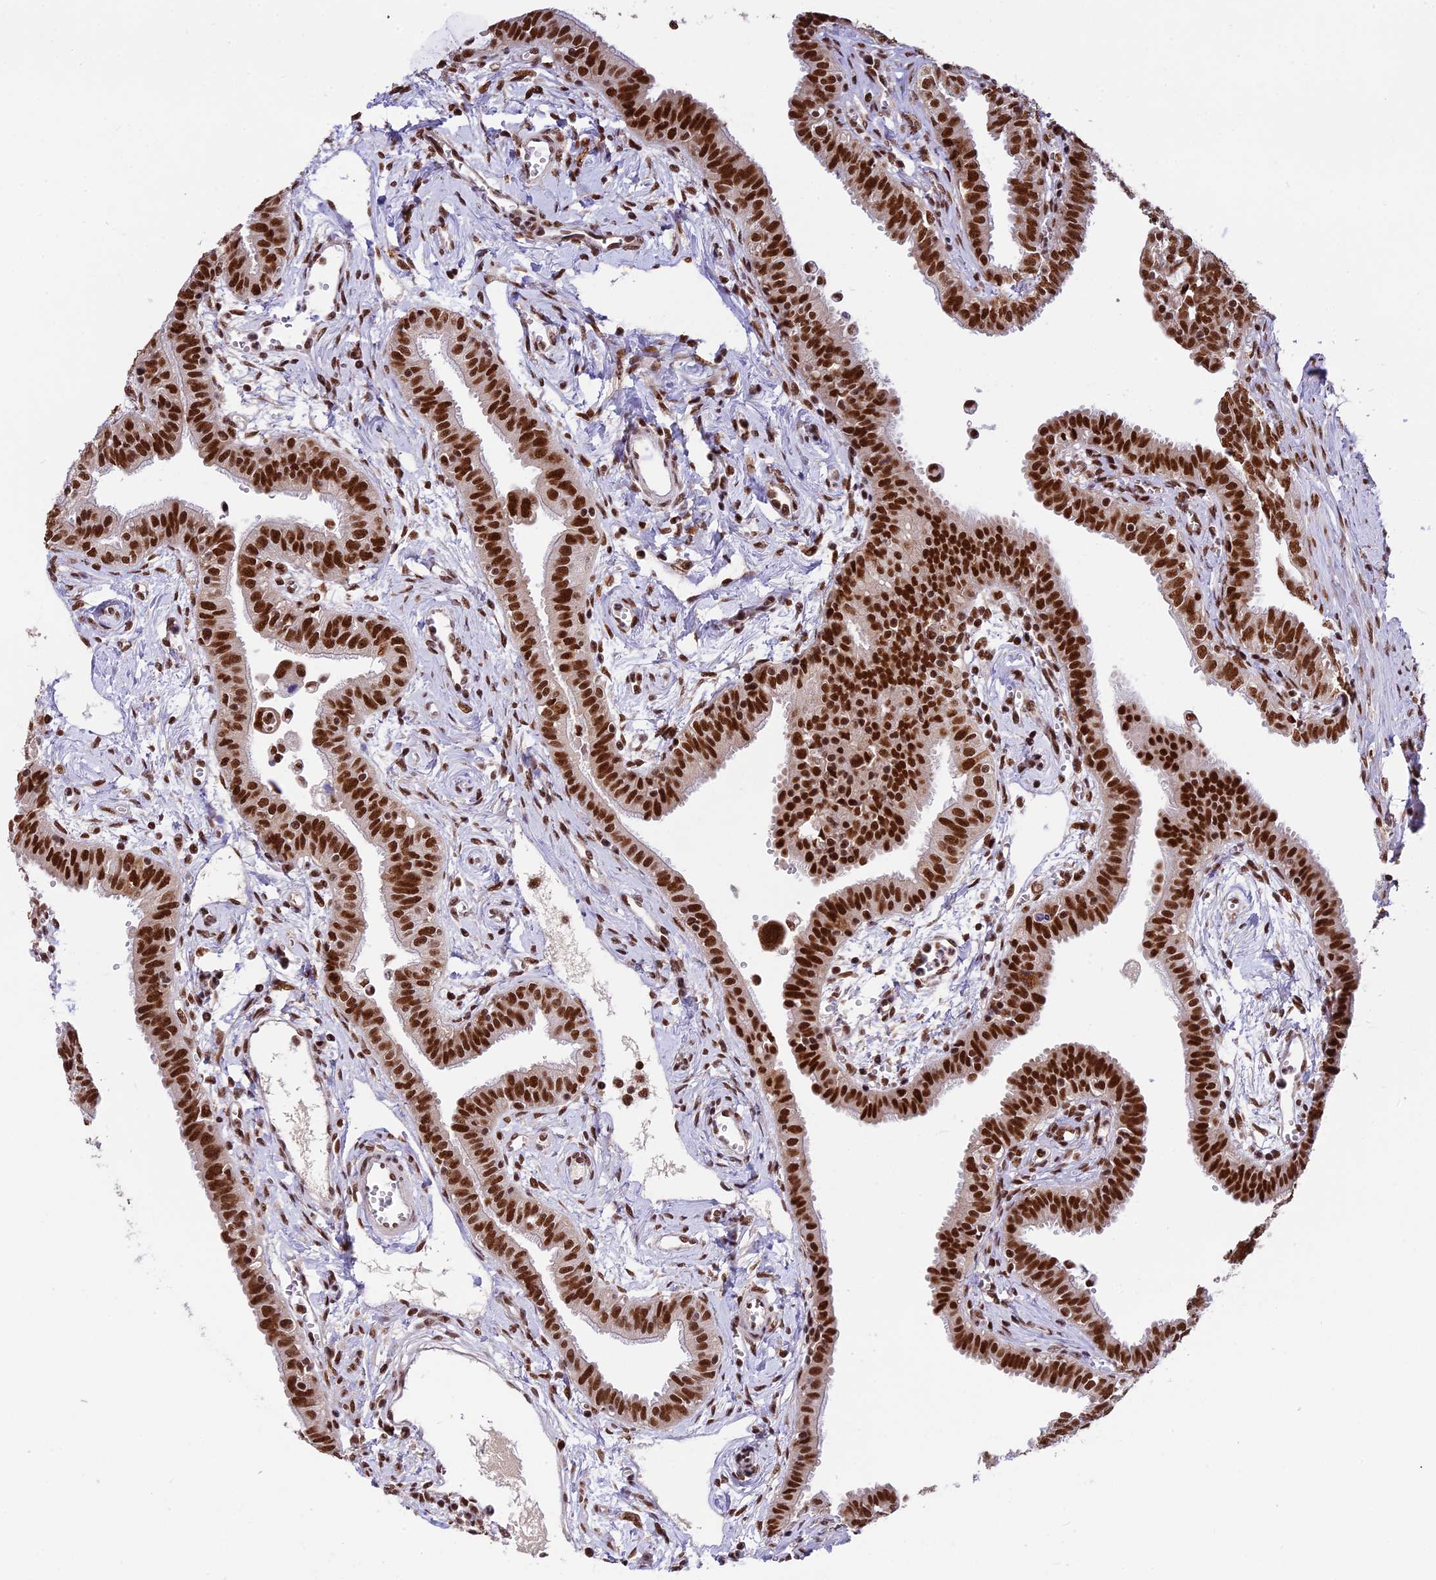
{"staining": {"intensity": "strong", "quantity": ">75%", "location": "nuclear"}, "tissue": "fallopian tube", "cell_type": "Glandular cells", "image_type": "normal", "snomed": [{"axis": "morphology", "description": "Normal tissue, NOS"}, {"axis": "morphology", "description": "Carcinoma, NOS"}, {"axis": "topography", "description": "Fallopian tube"}, {"axis": "topography", "description": "Ovary"}], "caption": "About >75% of glandular cells in normal human fallopian tube exhibit strong nuclear protein positivity as visualized by brown immunohistochemical staining.", "gene": "RAMACL", "patient": {"sex": "female", "age": 59}}